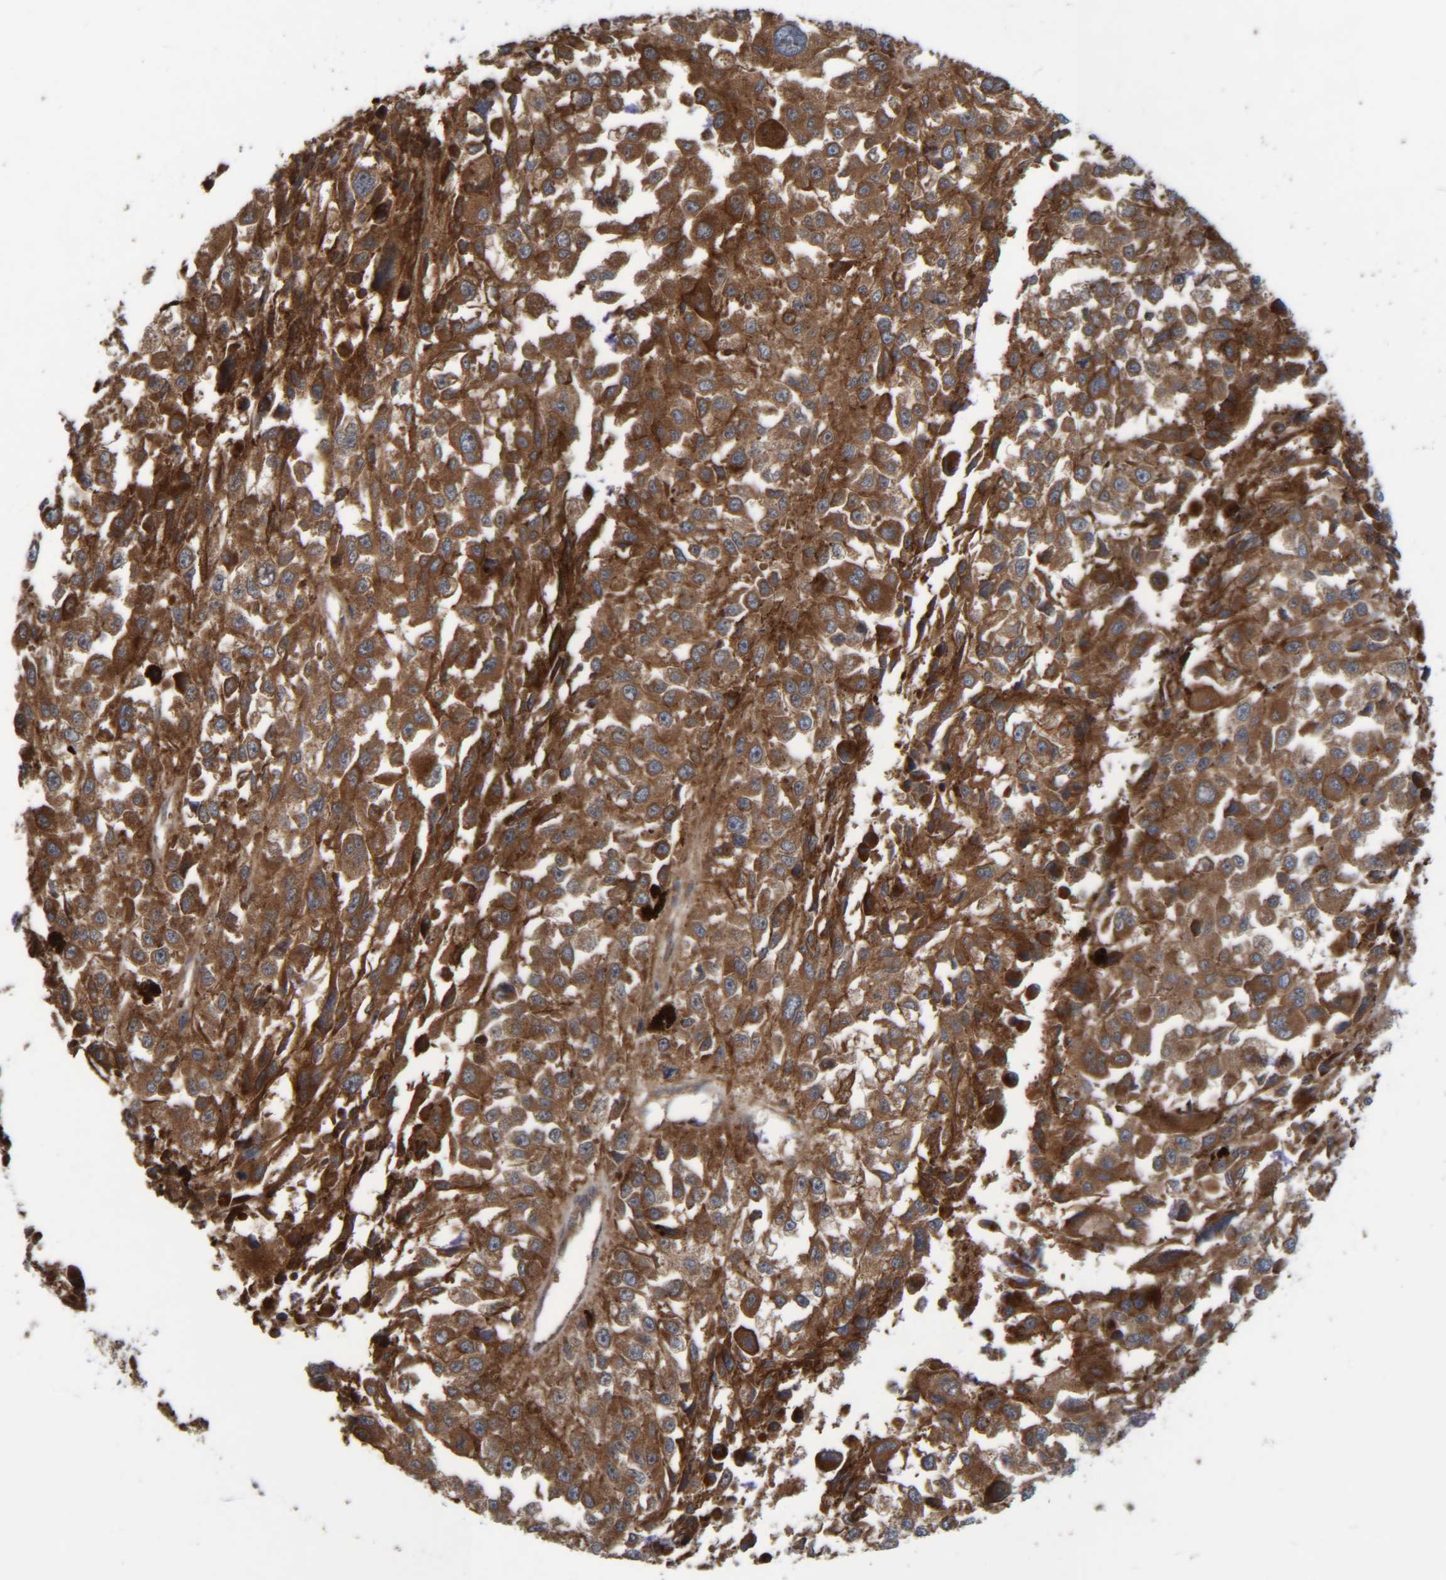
{"staining": {"intensity": "strong", "quantity": ">75%", "location": "cytoplasmic/membranous"}, "tissue": "melanoma", "cell_type": "Tumor cells", "image_type": "cancer", "snomed": [{"axis": "morphology", "description": "Malignant melanoma, Metastatic site"}, {"axis": "topography", "description": "Lymph node"}], "caption": "There is high levels of strong cytoplasmic/membranous staining in tumor cells of melanoma, as demonstrated by immunohistochemical staining (brown color).", "gene": "CCDC57", "patient": {"sex": "male", "age": 59}}